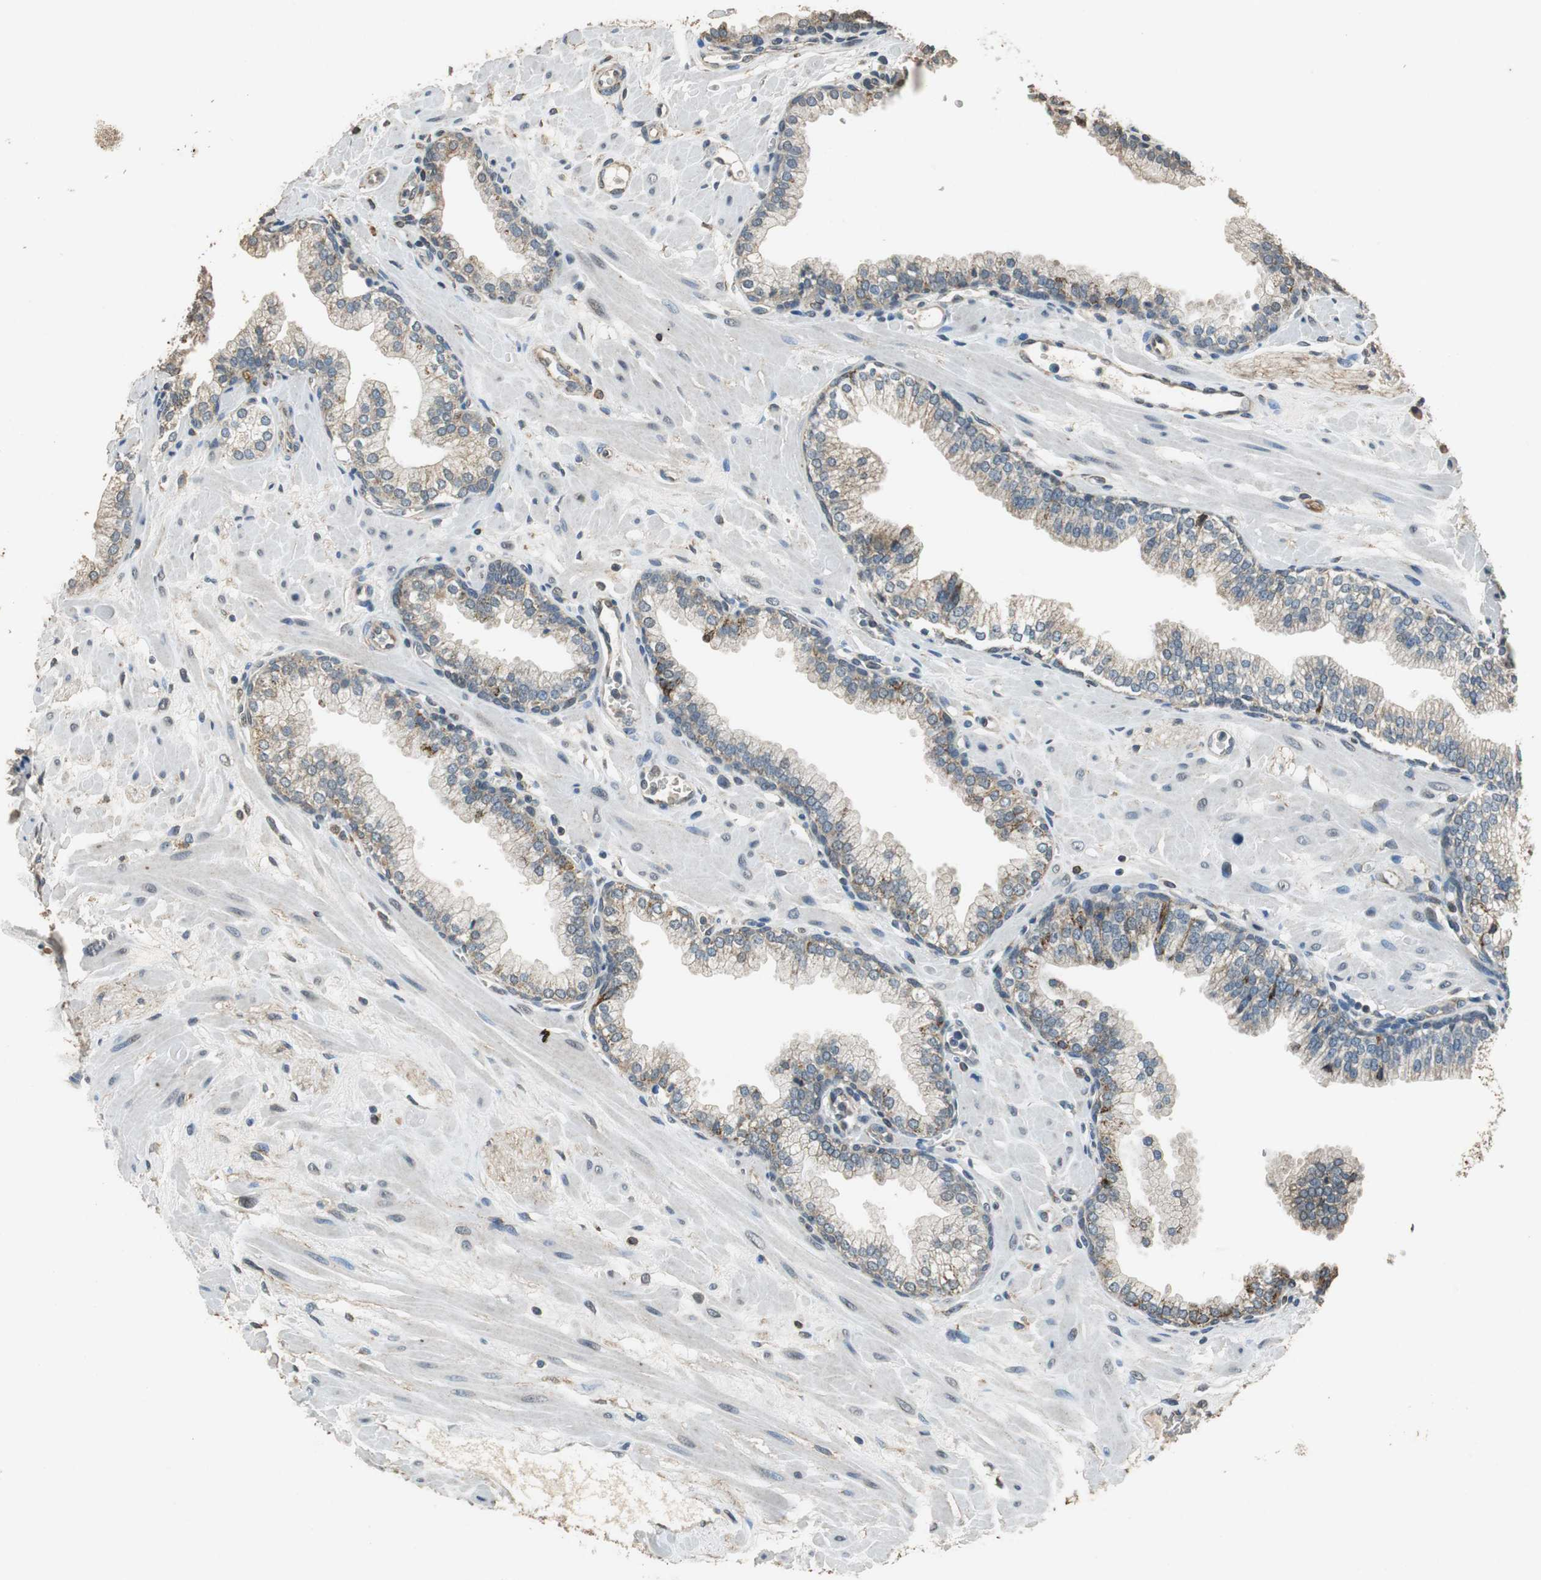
{"staining": {"intensity": "strong", "quantity": ">75%", "location": "cytoplasmic/membranous"}, "tissue": "prostate", "cell_type": "Glandular cells", "image_type": "normal", "snomed": [{"axis": "morphology", "description": "Normal tissue, NOS"}, {"axis": "topography", "description": "Prostate"}], "caption": "DAB (3,3'-diaminobenzidine) immunohistochemical staining of unremarkable human prostate reveals strong cytoplasmic/membranous protein staining in about >75% of glandular cells.", "gene": "ALDH4A1", "patient": {"sex": "male", "age": 60}}